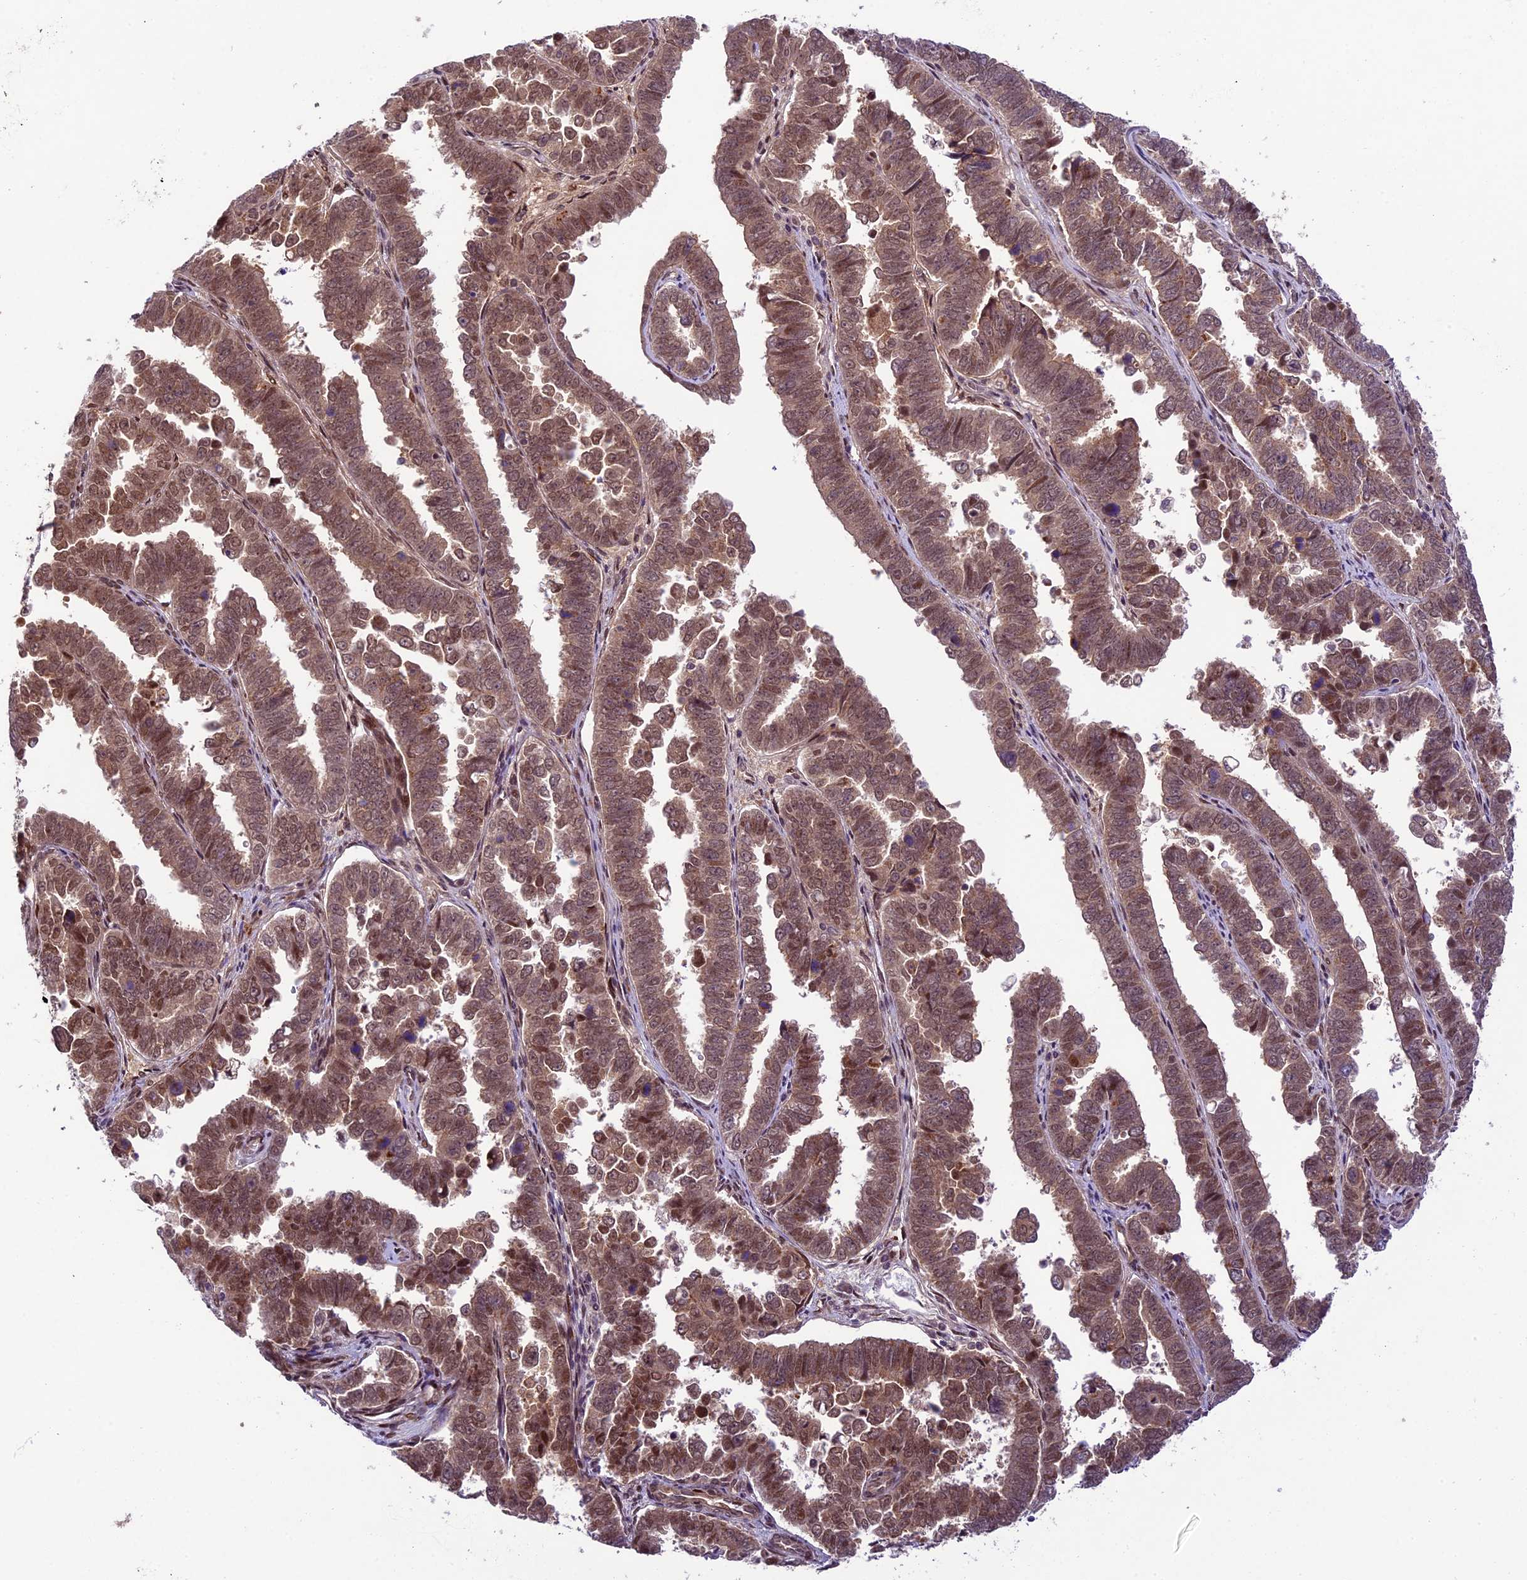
{"staining": {"intensity": "moderate", "quantity": ">75%", "location": "nuclear"}, "tissue": "endometrial cancer", "cell_type": "Tumor cells", "image_type": "cancer", "snomed": [{"axis": "morphology", "description": "Adenocarcinoma, NOS"}, {"axis": "topography", "description": "Endometrium"}], "caption": "Endometrial cancer (adenocarcinoma) was stained to show a protein in brown. There is medium levels of moderate nuclear staining in about >75% of tumor cells.", "gene": "NEK8", "patient": {"sex": "female", "age": 75}}